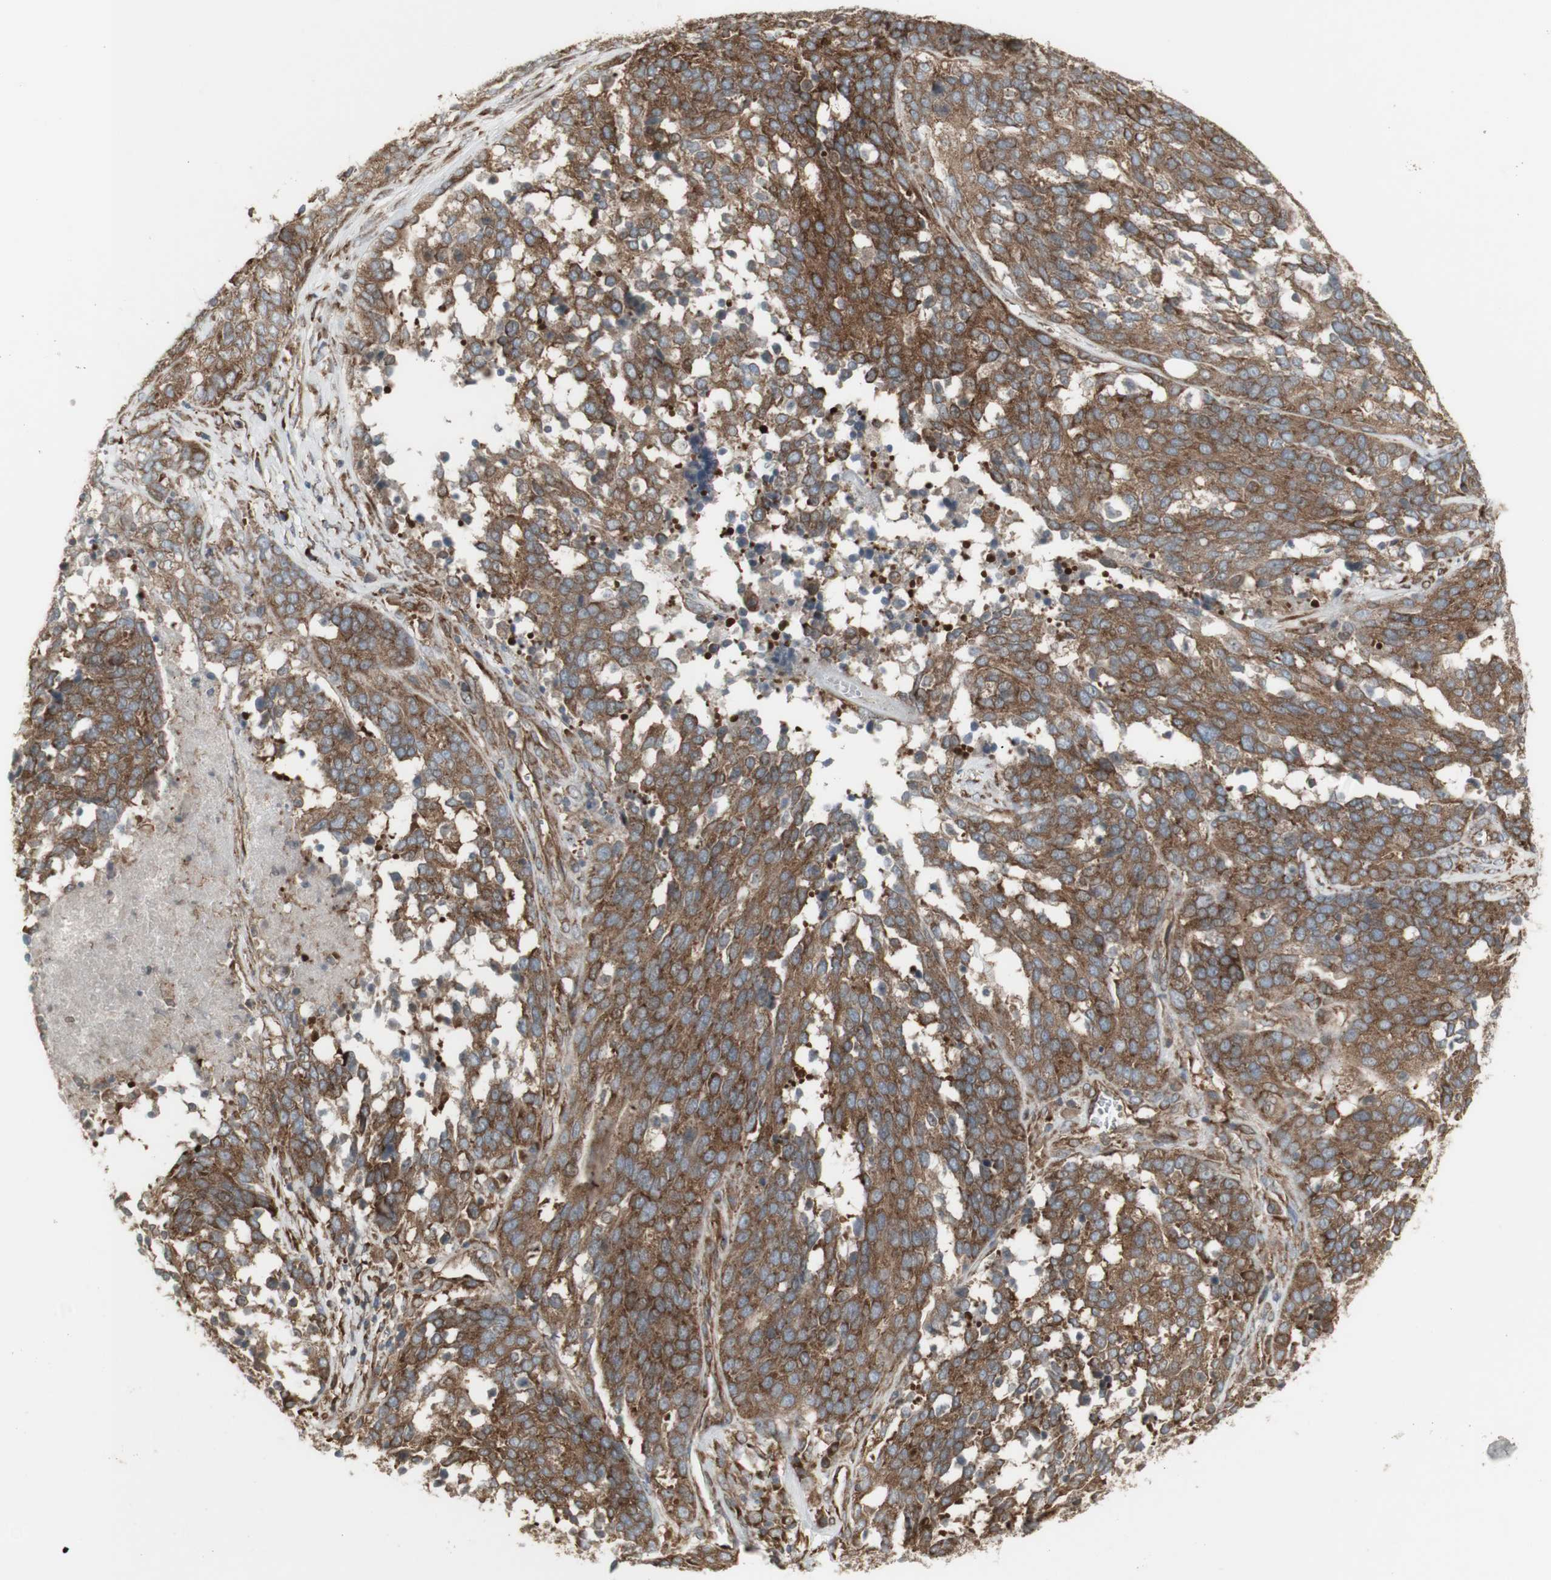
{"staining": {"intensity": "moderate", "quantity": ">75%", "location": "cytoplasmic/membranous"}, "tissue": "ovarian cancer", "cell_type": "Tumor cells", "image_type": "cancer", "snomed": [{"axis": "morphology", "description": "Cystadenocarcinoma, serous, NOS"}, {"axis": "topography", "description": "Ovary"}], "caption": "Immunohistochemical staining of human serous cystadenocarcinoma (ovarian) shows moderate cytoplasmic/membranous protein positivity in approximately >75% of tumor cells.", "gene": "FKBP3", "patient": {"sex": "female", "age": 44}}